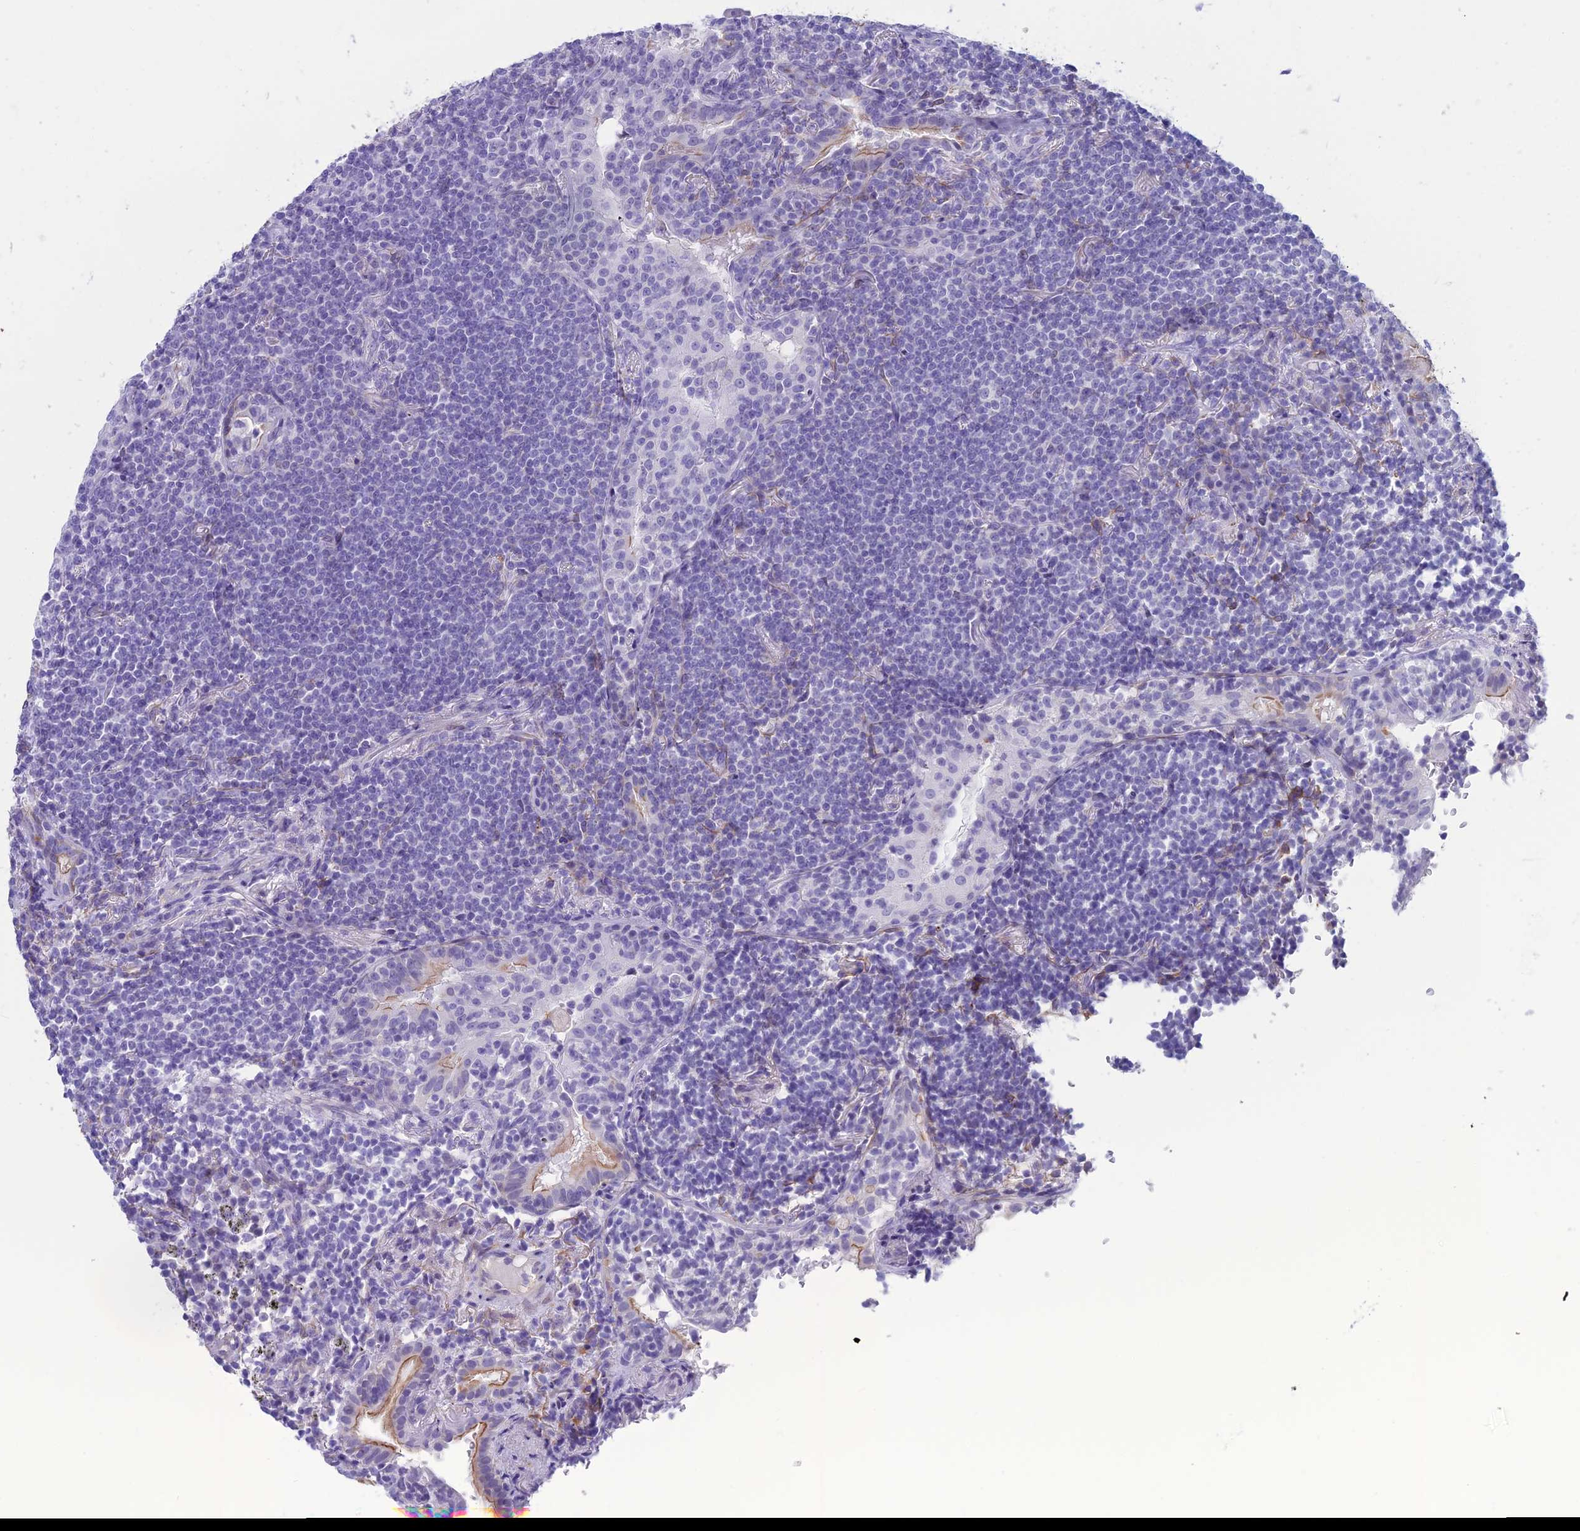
{"staining": {"intensity": "negative", "quantity": "none", "location": "none"}, "tissue": "lymphoma", "cell_type": "Tumor cells", "image_type": "cancer", "snomed": [{"axis": "morphology", "description": "Malignant lymphoma, non-Hodgkin's type, Low grade"}, {"axis": "topography", "description": "Lung"}], "caption": "Tumor cells show no significant protein positivity in lymphoma.", "gene": "CC2D2A", "patient": {"sex": "female", "age": 71}}